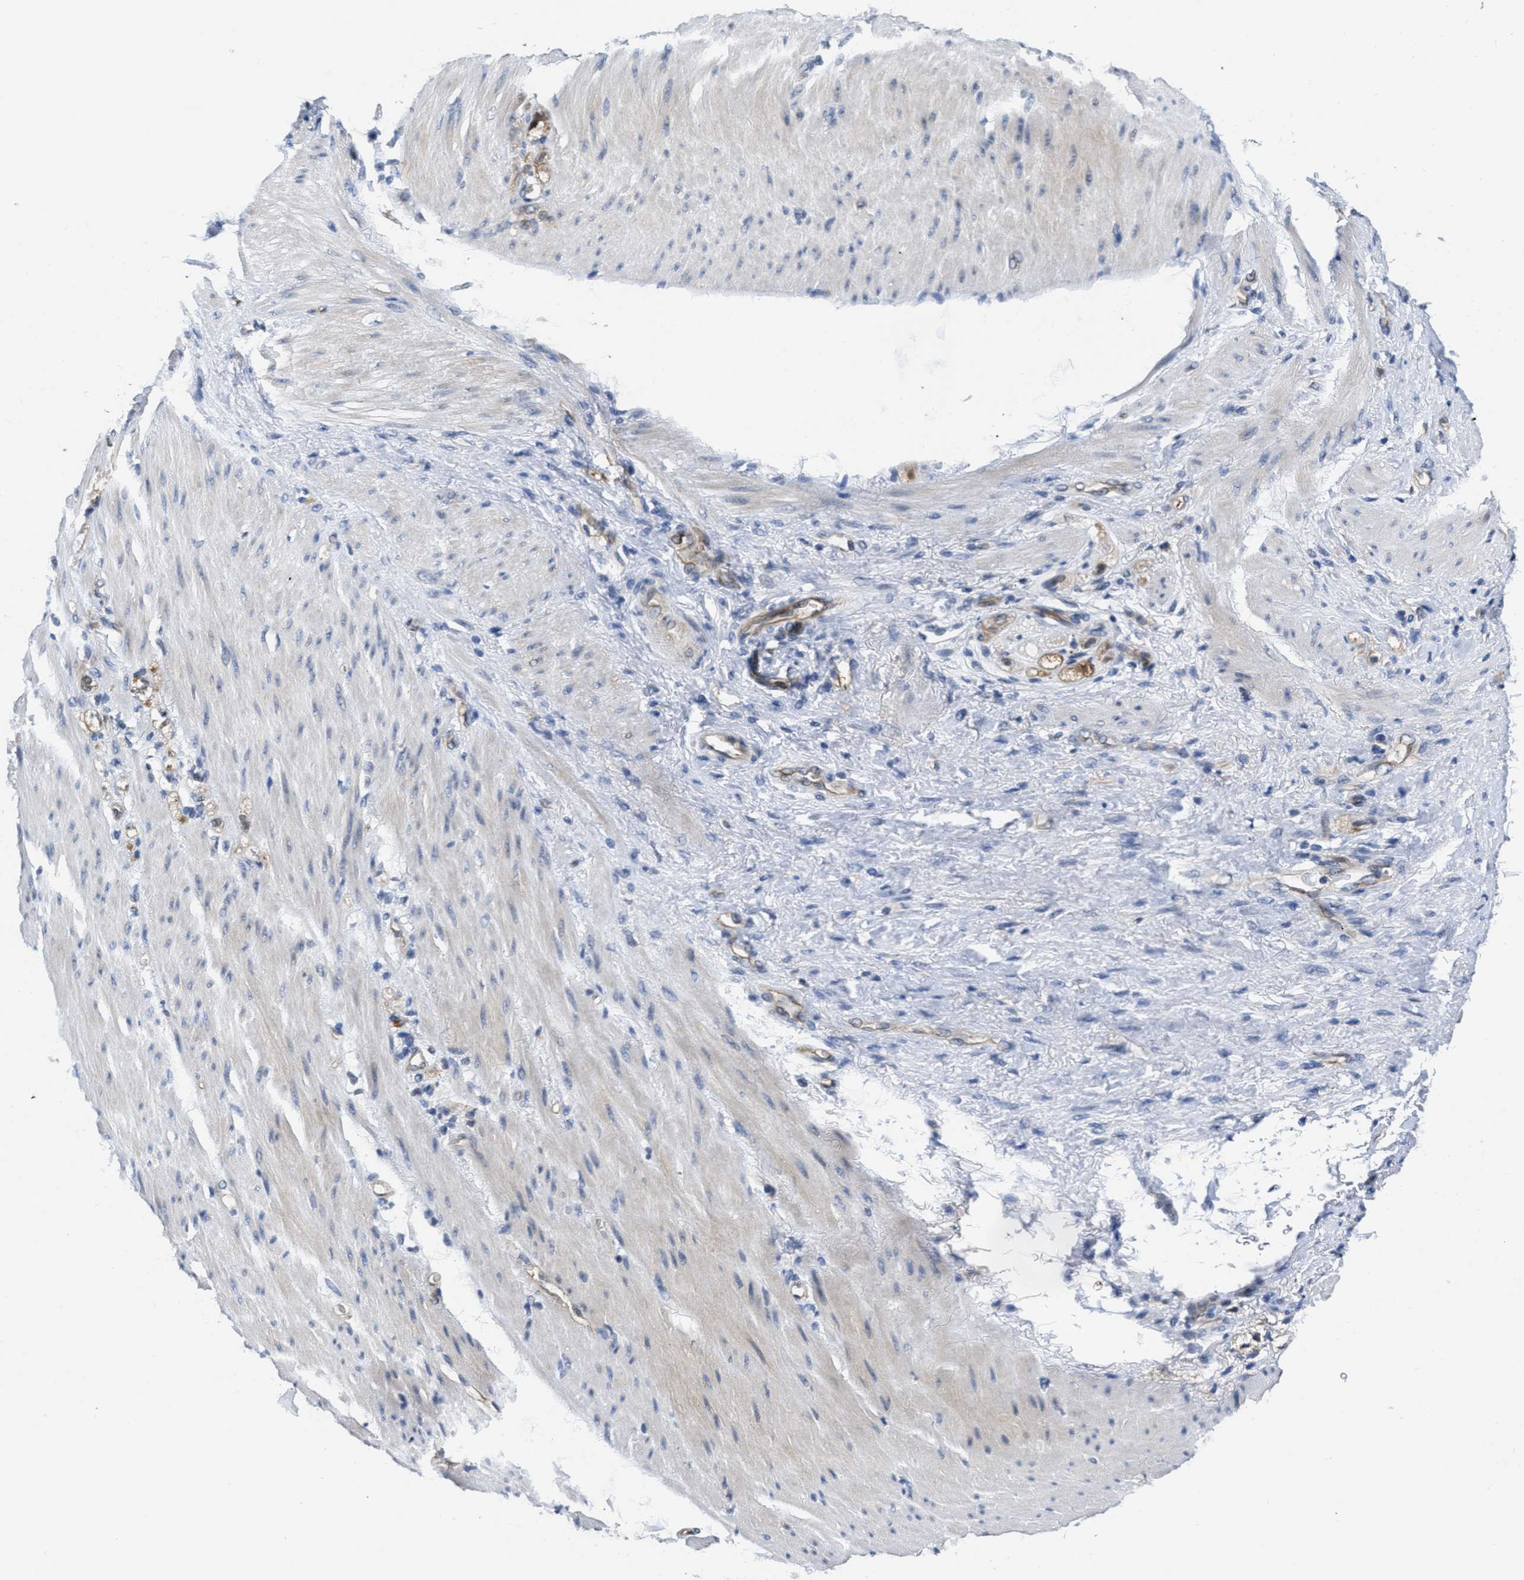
{"staining": {"intensity": "moderate", "quantity": "<25%", "location": "cytoplasmic/membranous"}, "tissue": "stomach cancer", "cell_type": "Tumor cells", "image_type": "cancer", "snomed": [{"axis": "morphology", "description": "Adenocarcinoma, NOS"}, {"axis": "topography", "description": "Stomach"}], "caption": "An immunohistochemistry (IHC) photomicrograph of tumor tissue is shown. Protein staining in brown labels moderate cytoplasmic/membranous positivity in stomach adenocarcinoma within tumor cells. The staining was performed using DAB, with brown indicating positive protein expression. Nuclei are stained blue with hematoxylin.", "gene": "ANGPT1", "patient": {"sex": "male", "age": 82}}